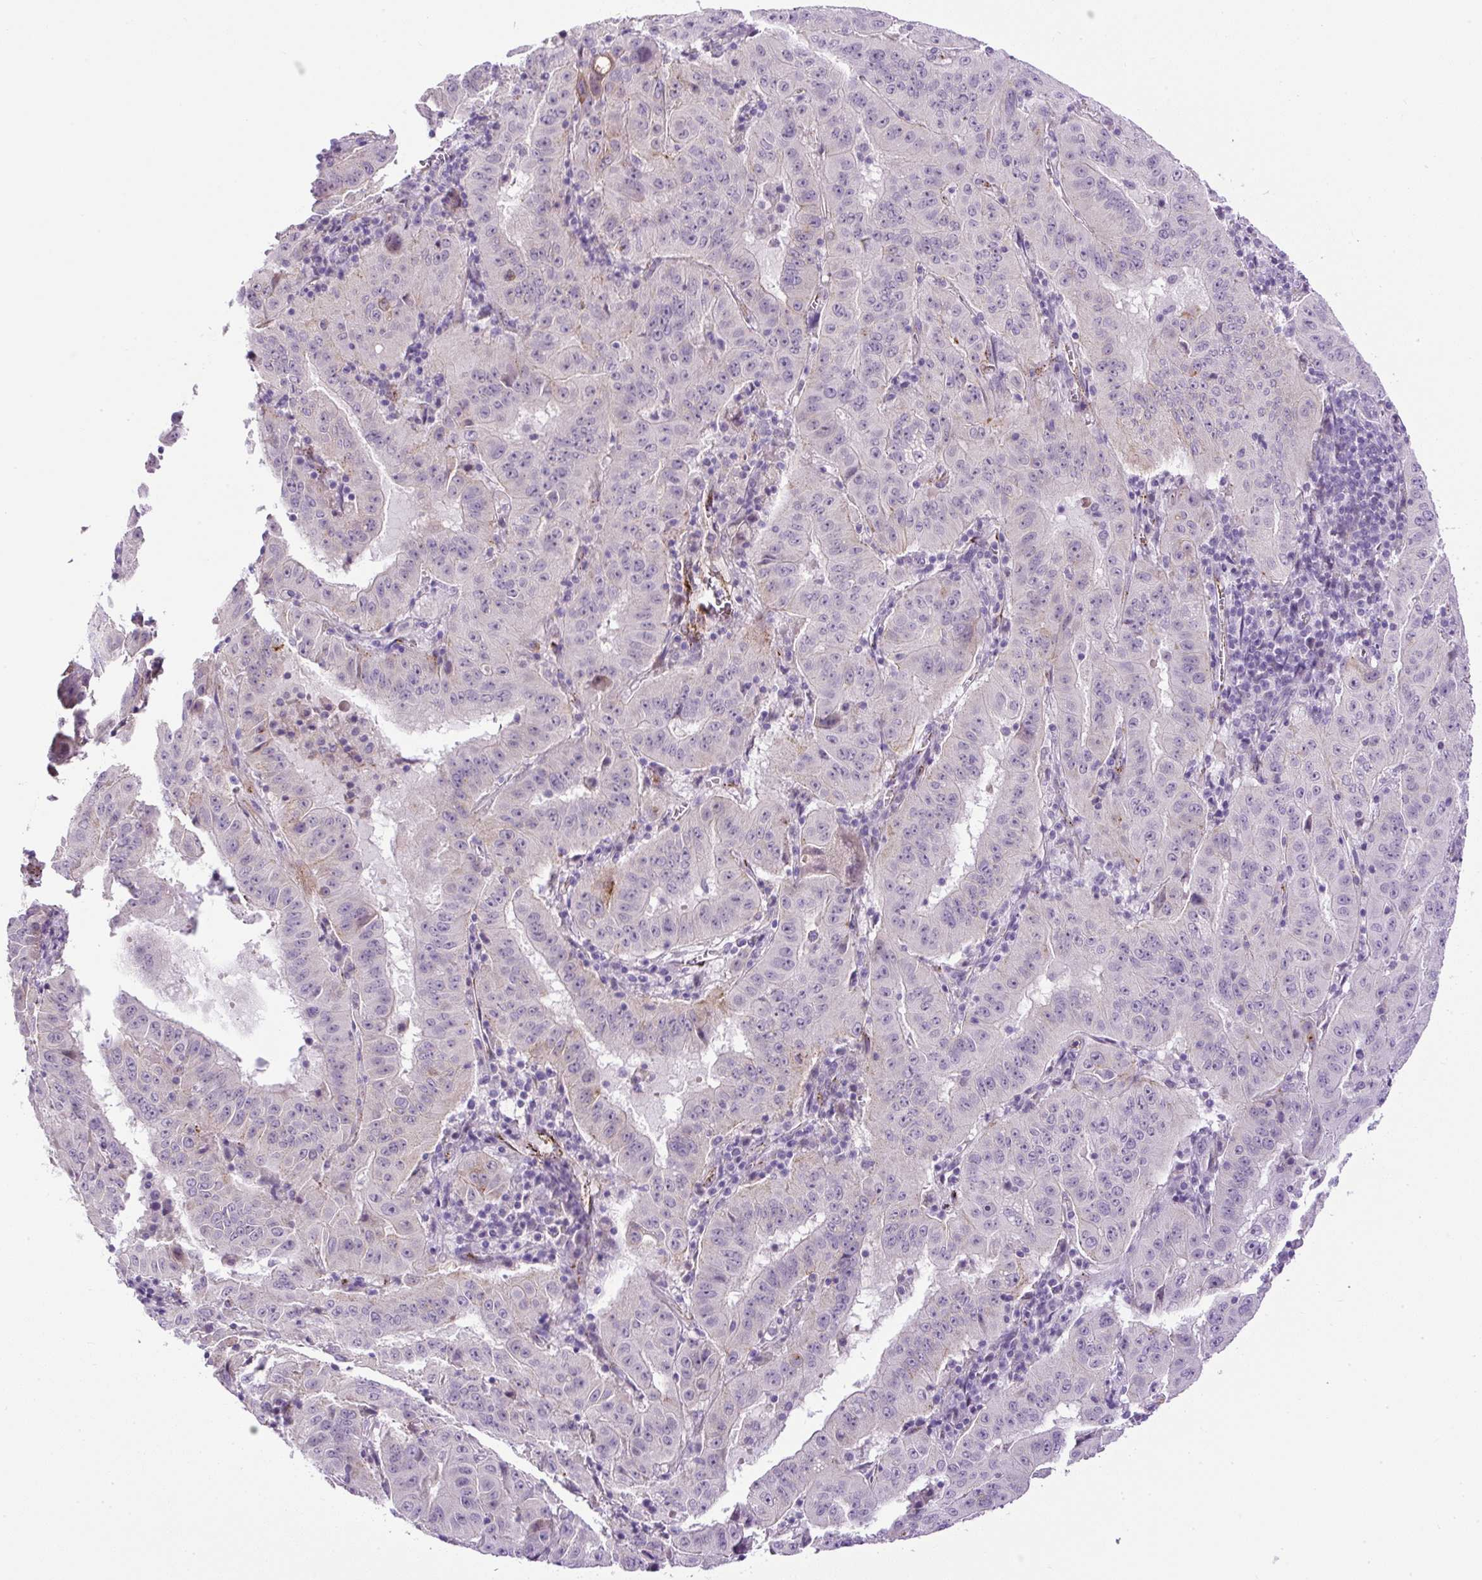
{"staining": {"intensity": "negative", "quantity": "none", "location": "none"}, "tissue": "pancreatic cancer", "cell_type": "Tumor cells", "image_type": "cancer", "snomed": [{"axis": "morphology", "description": "Adenocarcinoma, NOS"}, {"axis": "topography", "description": "Pancreas"}], "caption": "Human pancreatic cancer (adenocarcinoma) stained for a protein using IHC shows no staining in tumor cells.", "gene": "LEFTY2", "patient": {"sex": "male", "age": 63}}